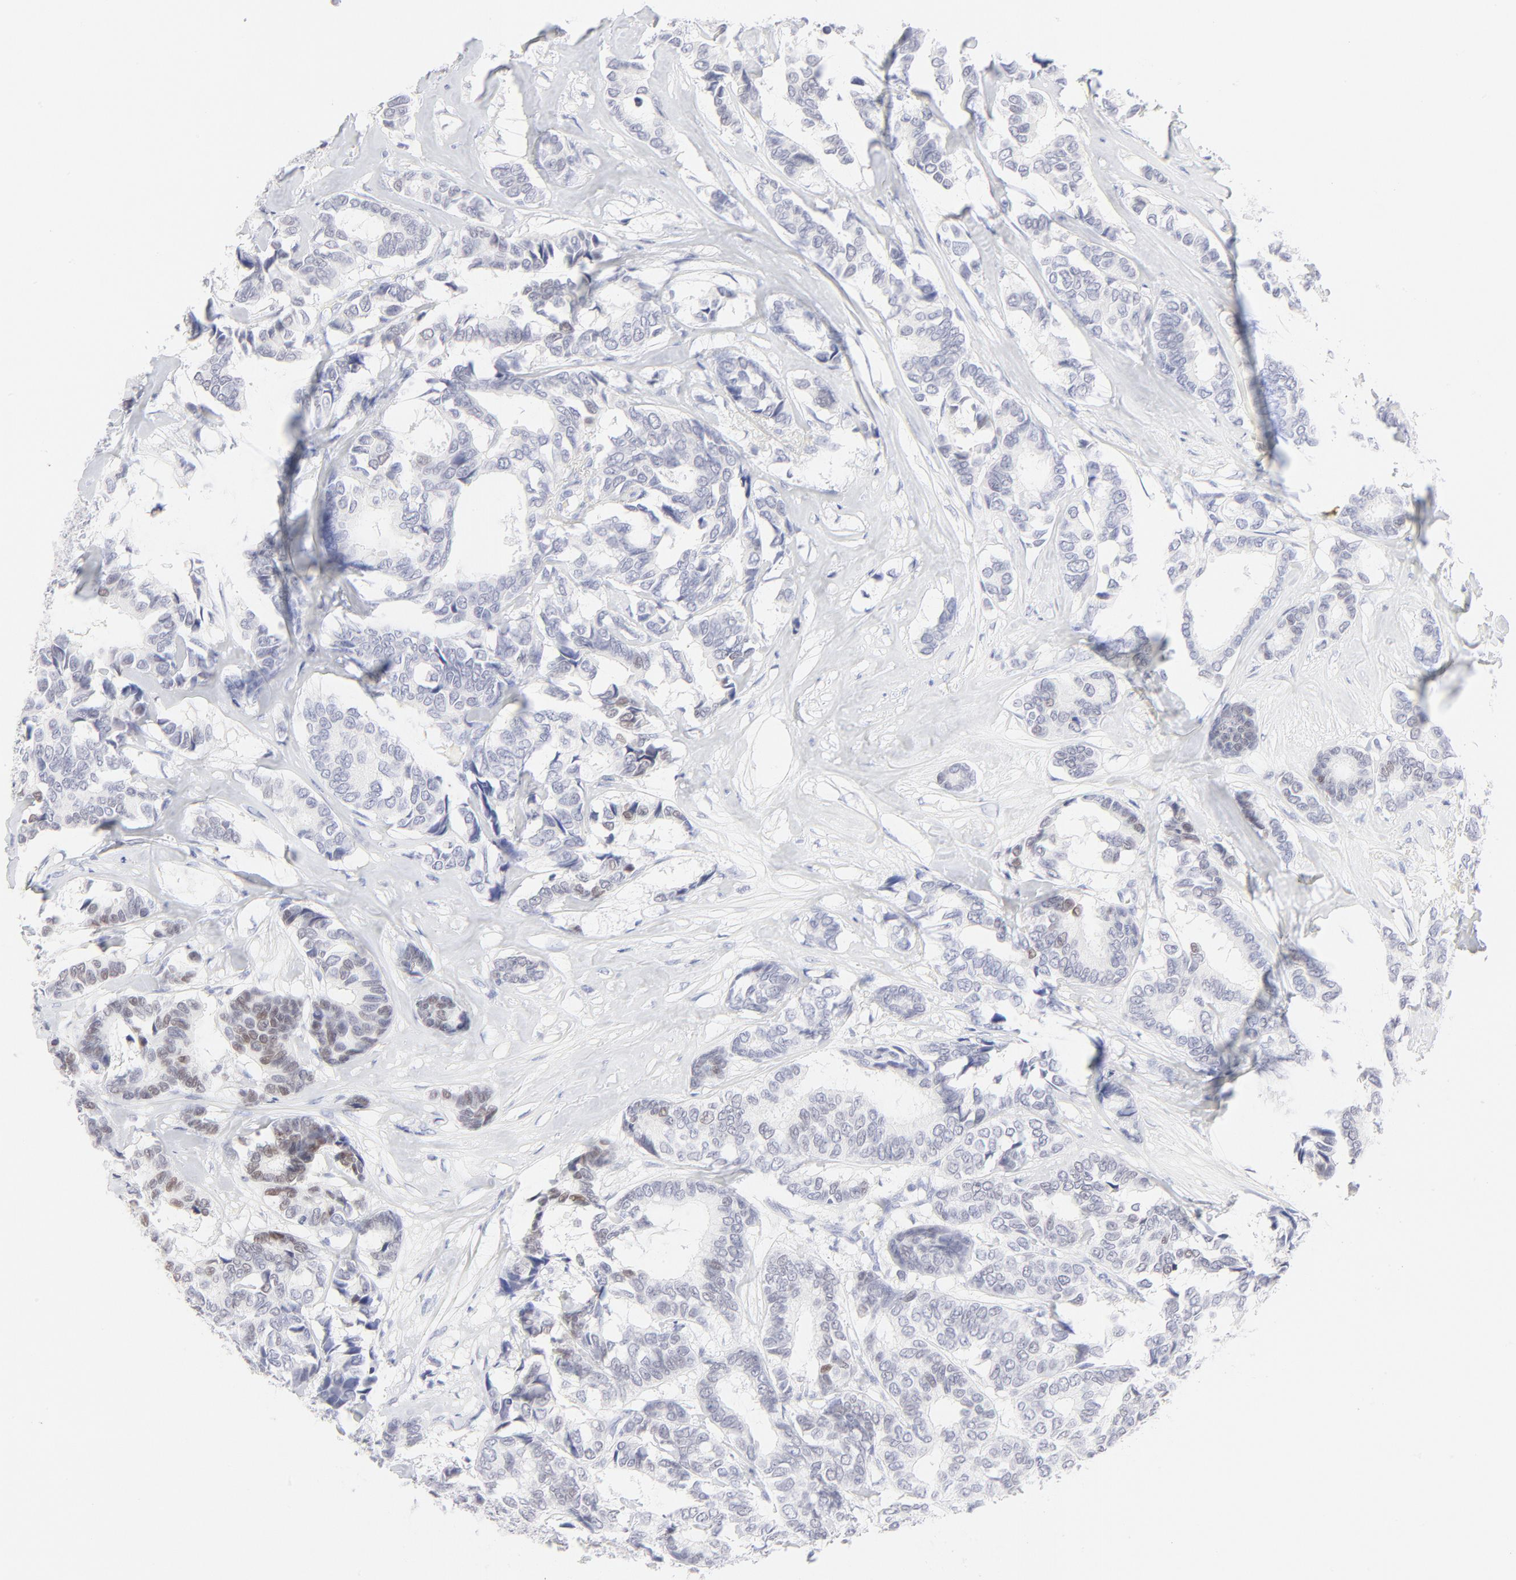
{"staining": {"intensity": "moderate", "quantity": "<25%", "location": "nuclear"}, "tissue": "breast cancer", "cell_type": "Tumor cells", "image_type": "cancer", "snomed": [{"axis": "morphology", "description": "Duct carcinoma"}, {"axis": "topography", "description": "Breast"}], "caption": "A brown stain highlights moderate nuclear positivity of a protein in human breast cancer (invasive ductal carcinoma) tumor cells.", "gene": "ELF3", "patient": {"sex": "female", "age": 87}}